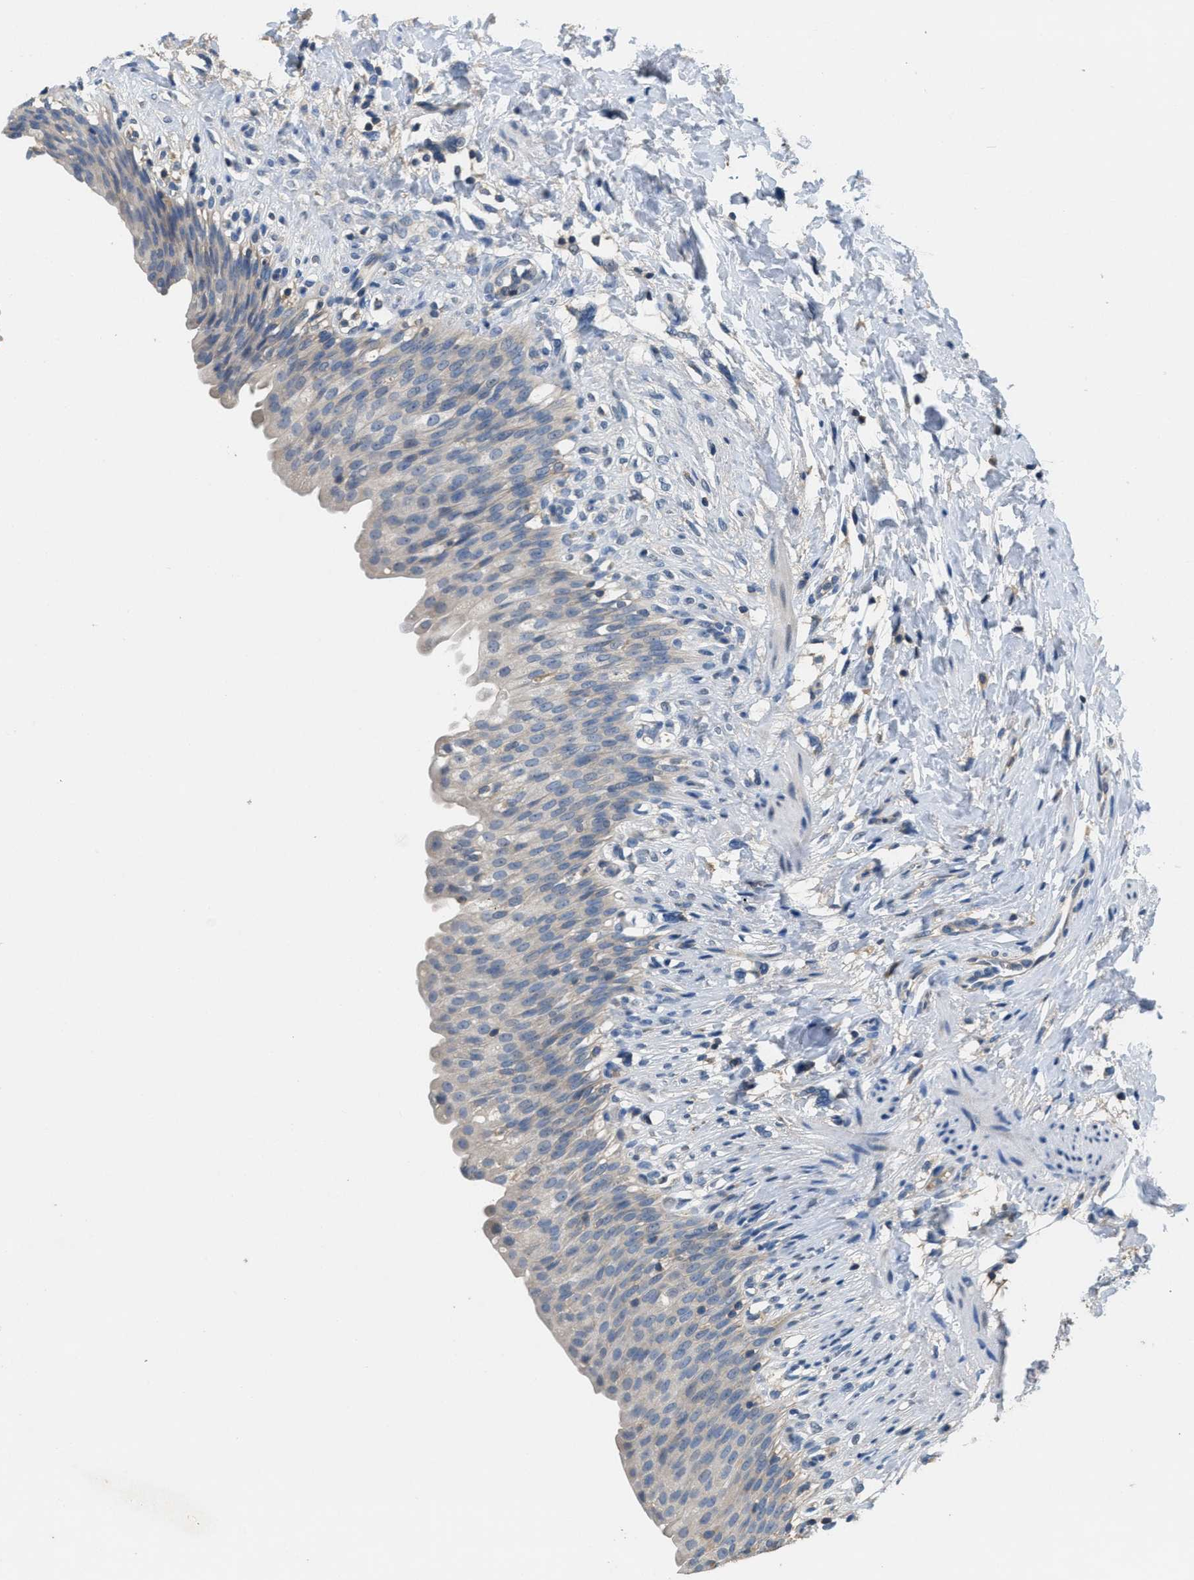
{"staining": {"intensity": "weak", "quantity": "<25%", "location": "cytoplasmic/membranous"}, "tissue": "urinary bladder", "cell_type": "Urothelial cells", "image_type": "normal", "snomed": [{"axis": "morphology", "description": "Normal tissue, NOS"}, {"axis": "topography", "description": "Urinary bladder"}], "caption": "Image shows no significant protein staining in urothelial cells of unremarkable urinary bladder. (DAB IHC, high magnification).", "gene": "DGKE", "patient": {"sex": "female", "age": 79}}